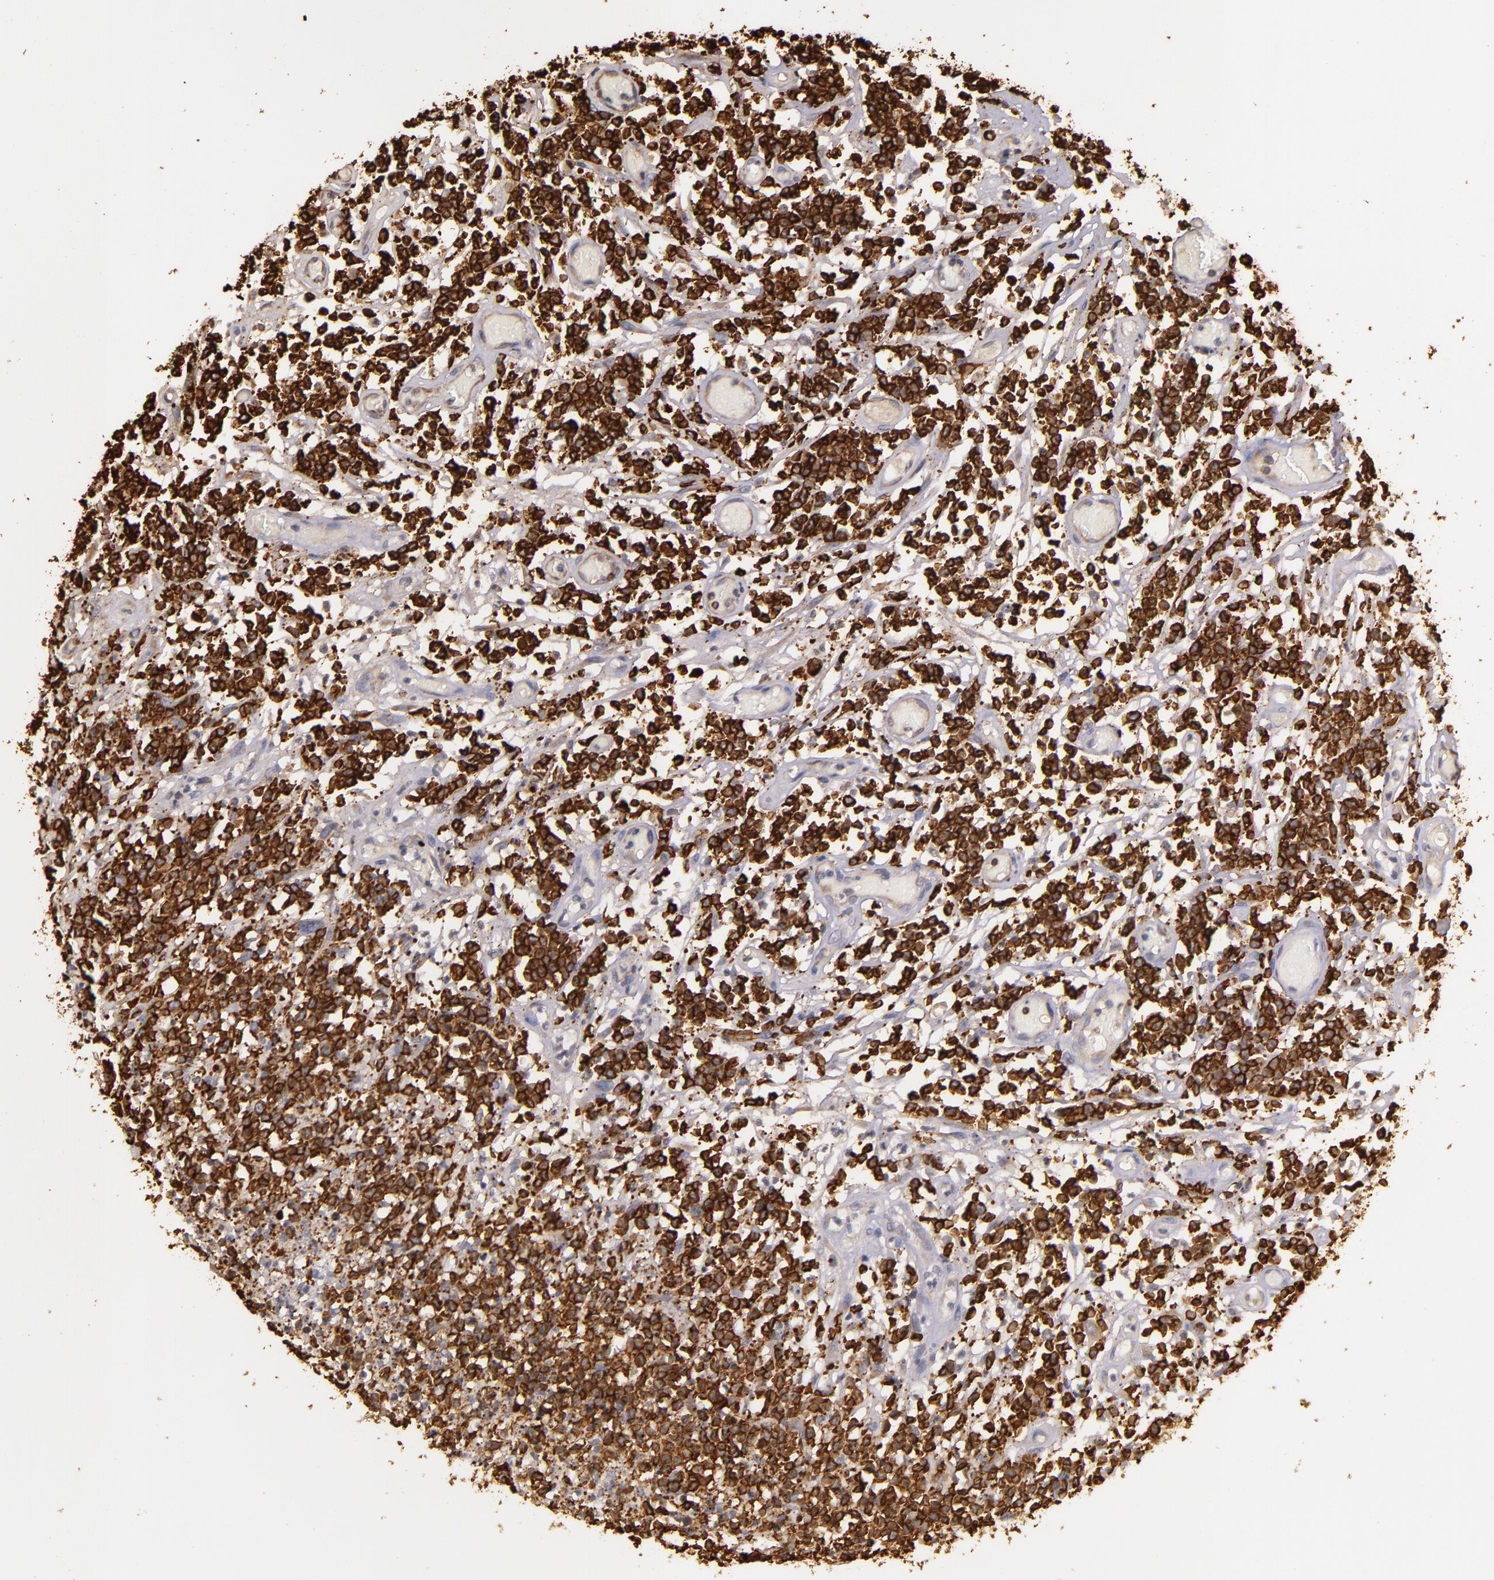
{"staining": {"intensity": "strong", "quantity": ">75%", "location": "cytoplasmic/membranous"}, "tissue": "lymphoma", "cell_type": "Tumor cells", "image_type": "cancer", "snomed": [{"axis": "morphology", "description": "Malignant lymphoma, non-Hodgkin's type, High grade"}, {"axis": "topography", "description": "Colon"}], "caption": "Malignant lymphoma, non-Hodgkin's type (high-grade) tissue shows strong cytoplasmic/membranous expression in about >75% of tumor cells, visualized by immunohistochemistry.", "gene": "SLC9A3R1", "patient": {"sex": "male", "age": 82}}